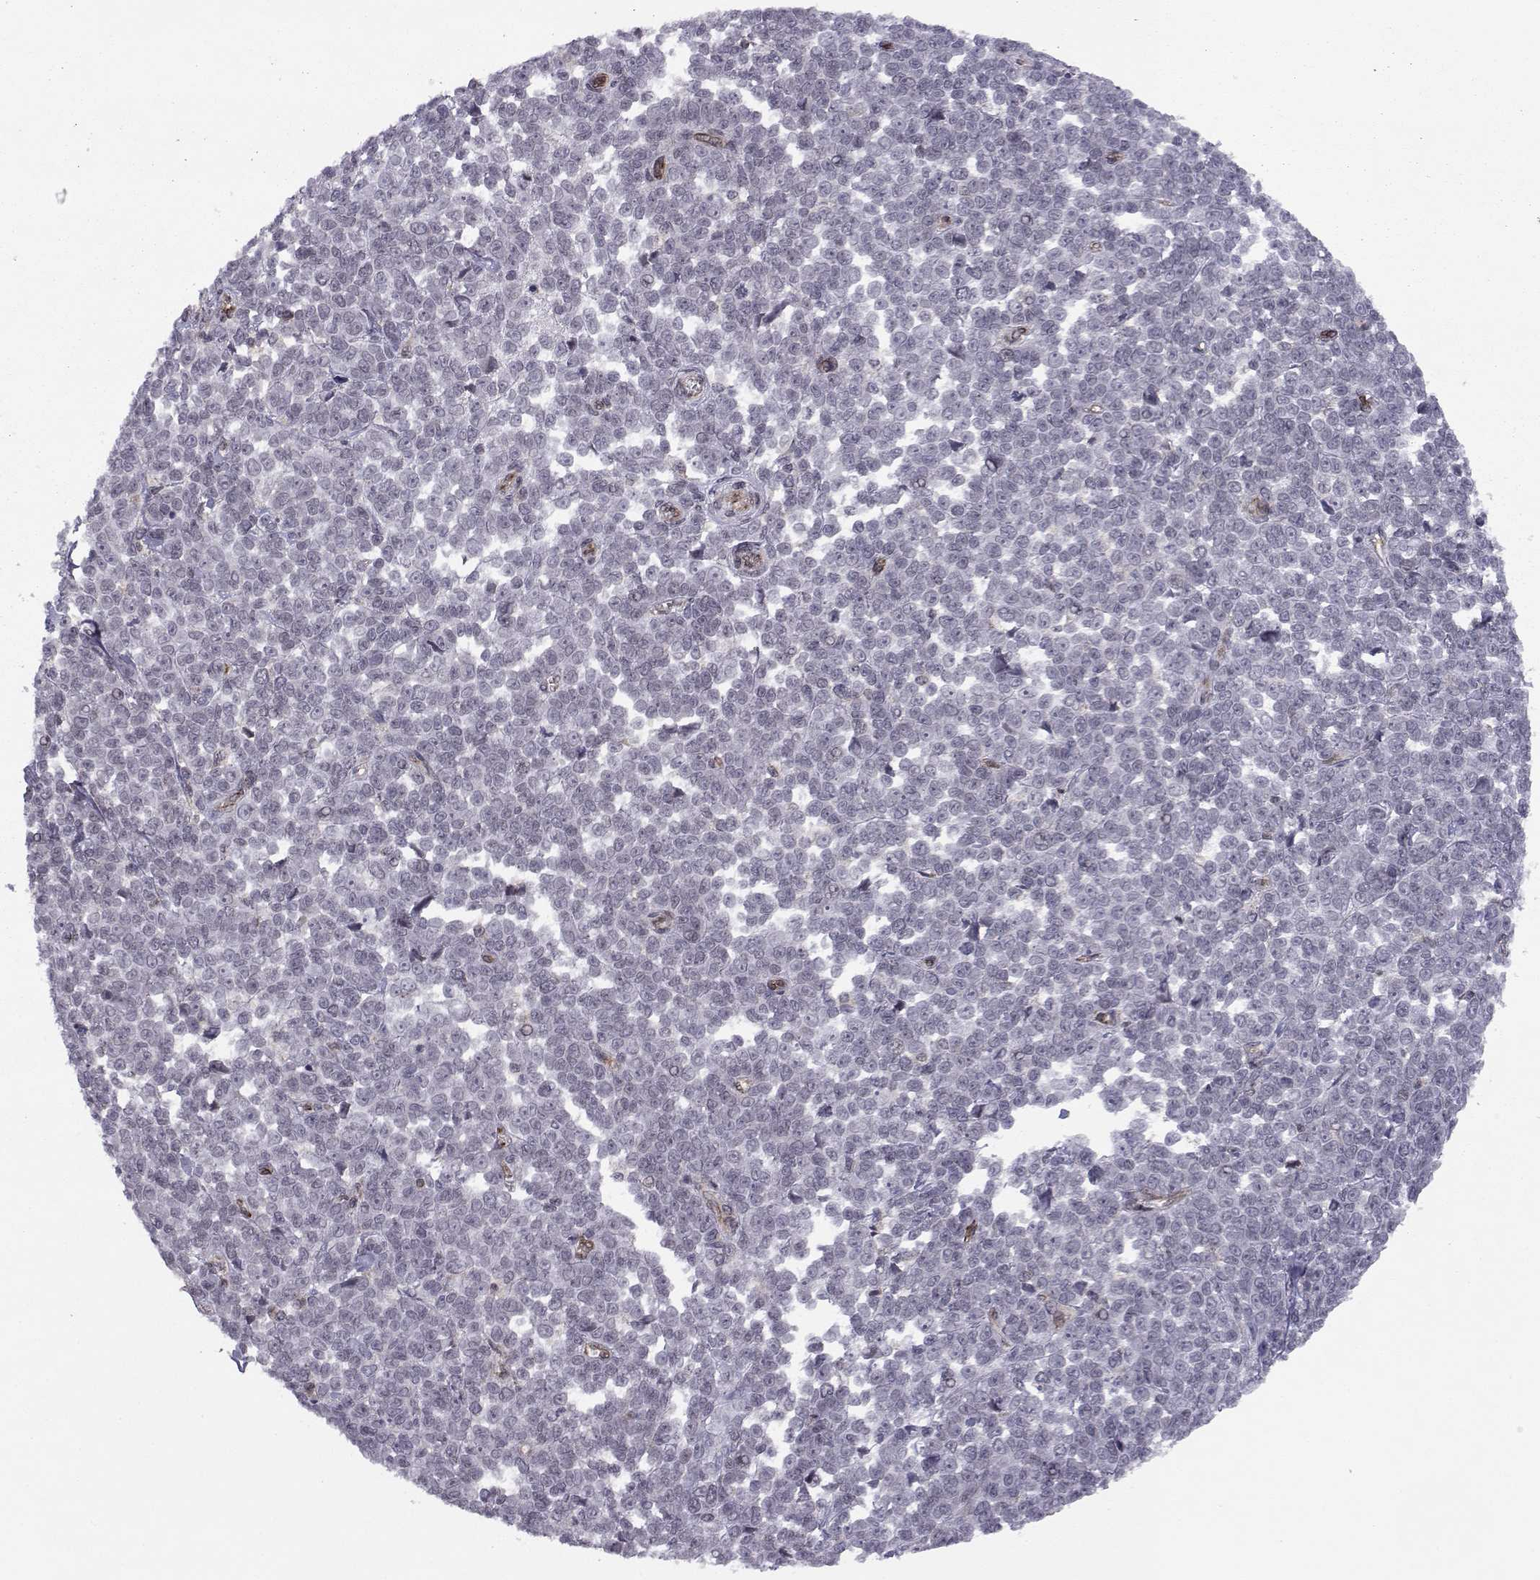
{"staining": {"intensity": "negative", "quantity": "none", "location": "none"}, "tissue": "melanoma", "cell_type": "Tumor cells", "image_type": "cancer", "snomed": [{"axis": "morphology", "description": "Malignant melanoma, NOS"}, {"axis": "topography", "description": "Skin"}], "caption": "IHC photomicrograph of neoplastic tissue: human malignant melanoma stained with DAB (3,3'-diaminobenzidine) reveals no significant protein positivity in tumor cells.", "gene": "KIF13B", "patient": {"sex": "female", "age": 95}}